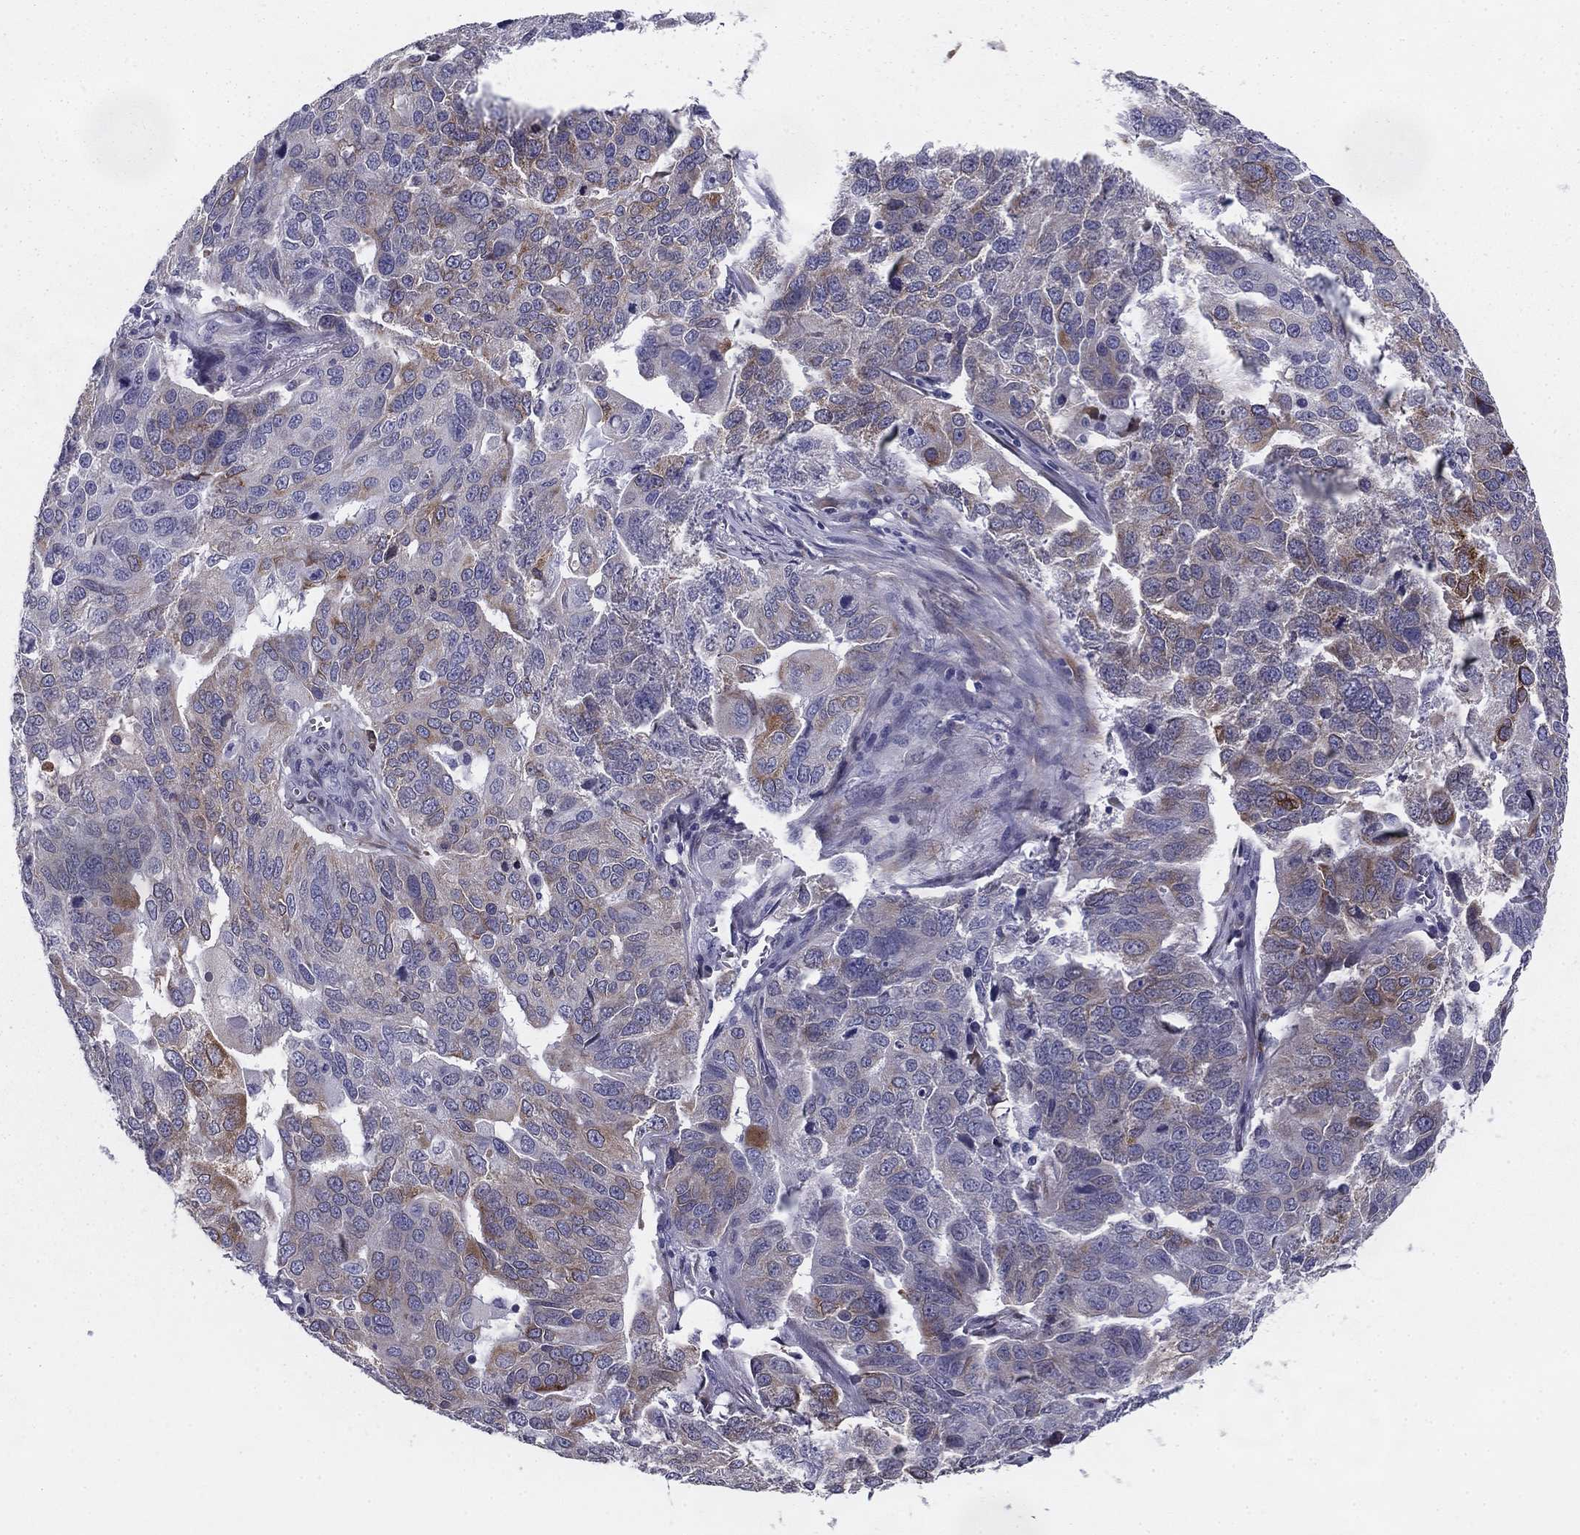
{"staining": {"intensity": "moderate", "quantity": "<25%", "location": "cytoplasmic/membranous"}, "tissue": "ovarian cancer", "cell_type": "Tumor cells", "image_type": "cancer", "snomed": [{"axis": "morphology", "description": "Carcinoma, endometroid"}, {"axis": "topography", "description": "Soft tissue"}, {"axis": "topography", "description": "Ovary"}], "caption": "The photomicrograph reveals immunohistochemical staining of ovarian cancer (endometroid carcinoma). There is moderate cytoplasmic/membranous expression is appreciated in about <25% of tumor cells.", "gene": "TMED3", "patient": {"sex": "female", "age": 52}}